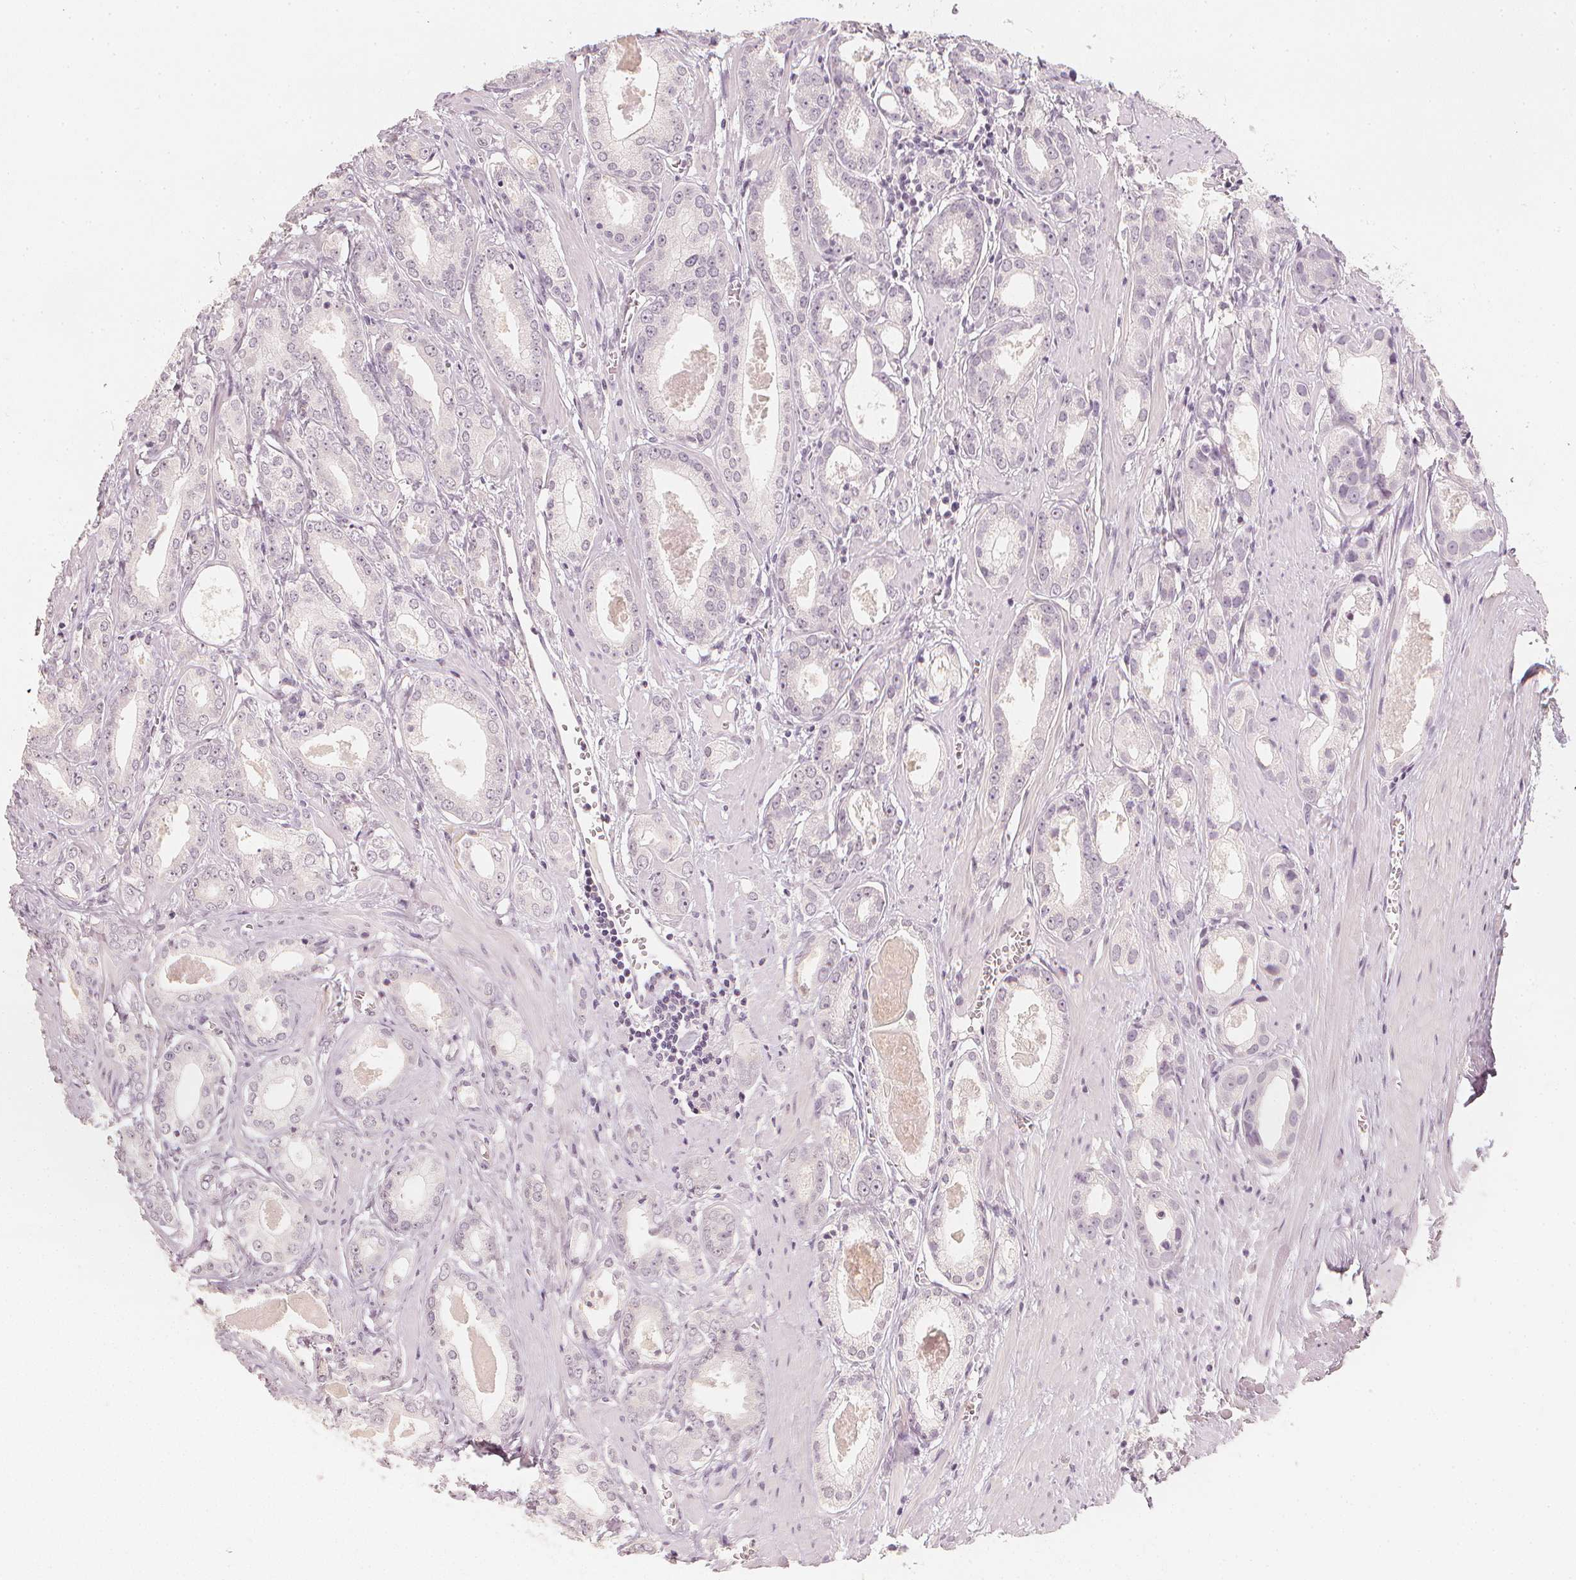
{"staining": {"intensity": "negative", "quantity": "none", "location": "none"}, "tissue": "prostate cancer", "cell_type": "Tumor cells", "image_type": "cancer", "snomed": [{"axis": "morphology", "description": "Adenocarcinoma, NOS"}, {"axis": "morphology", "description": "Adenocarcinoma, Low grade"}, {"axis": "topography", "description": "Prostate"}], "caption": "Tumor cells are negative for brown protein staining in prostate adenocarcinoma.", "gene": "CALB1", "patient": {"sex": "male", "age": 64}}